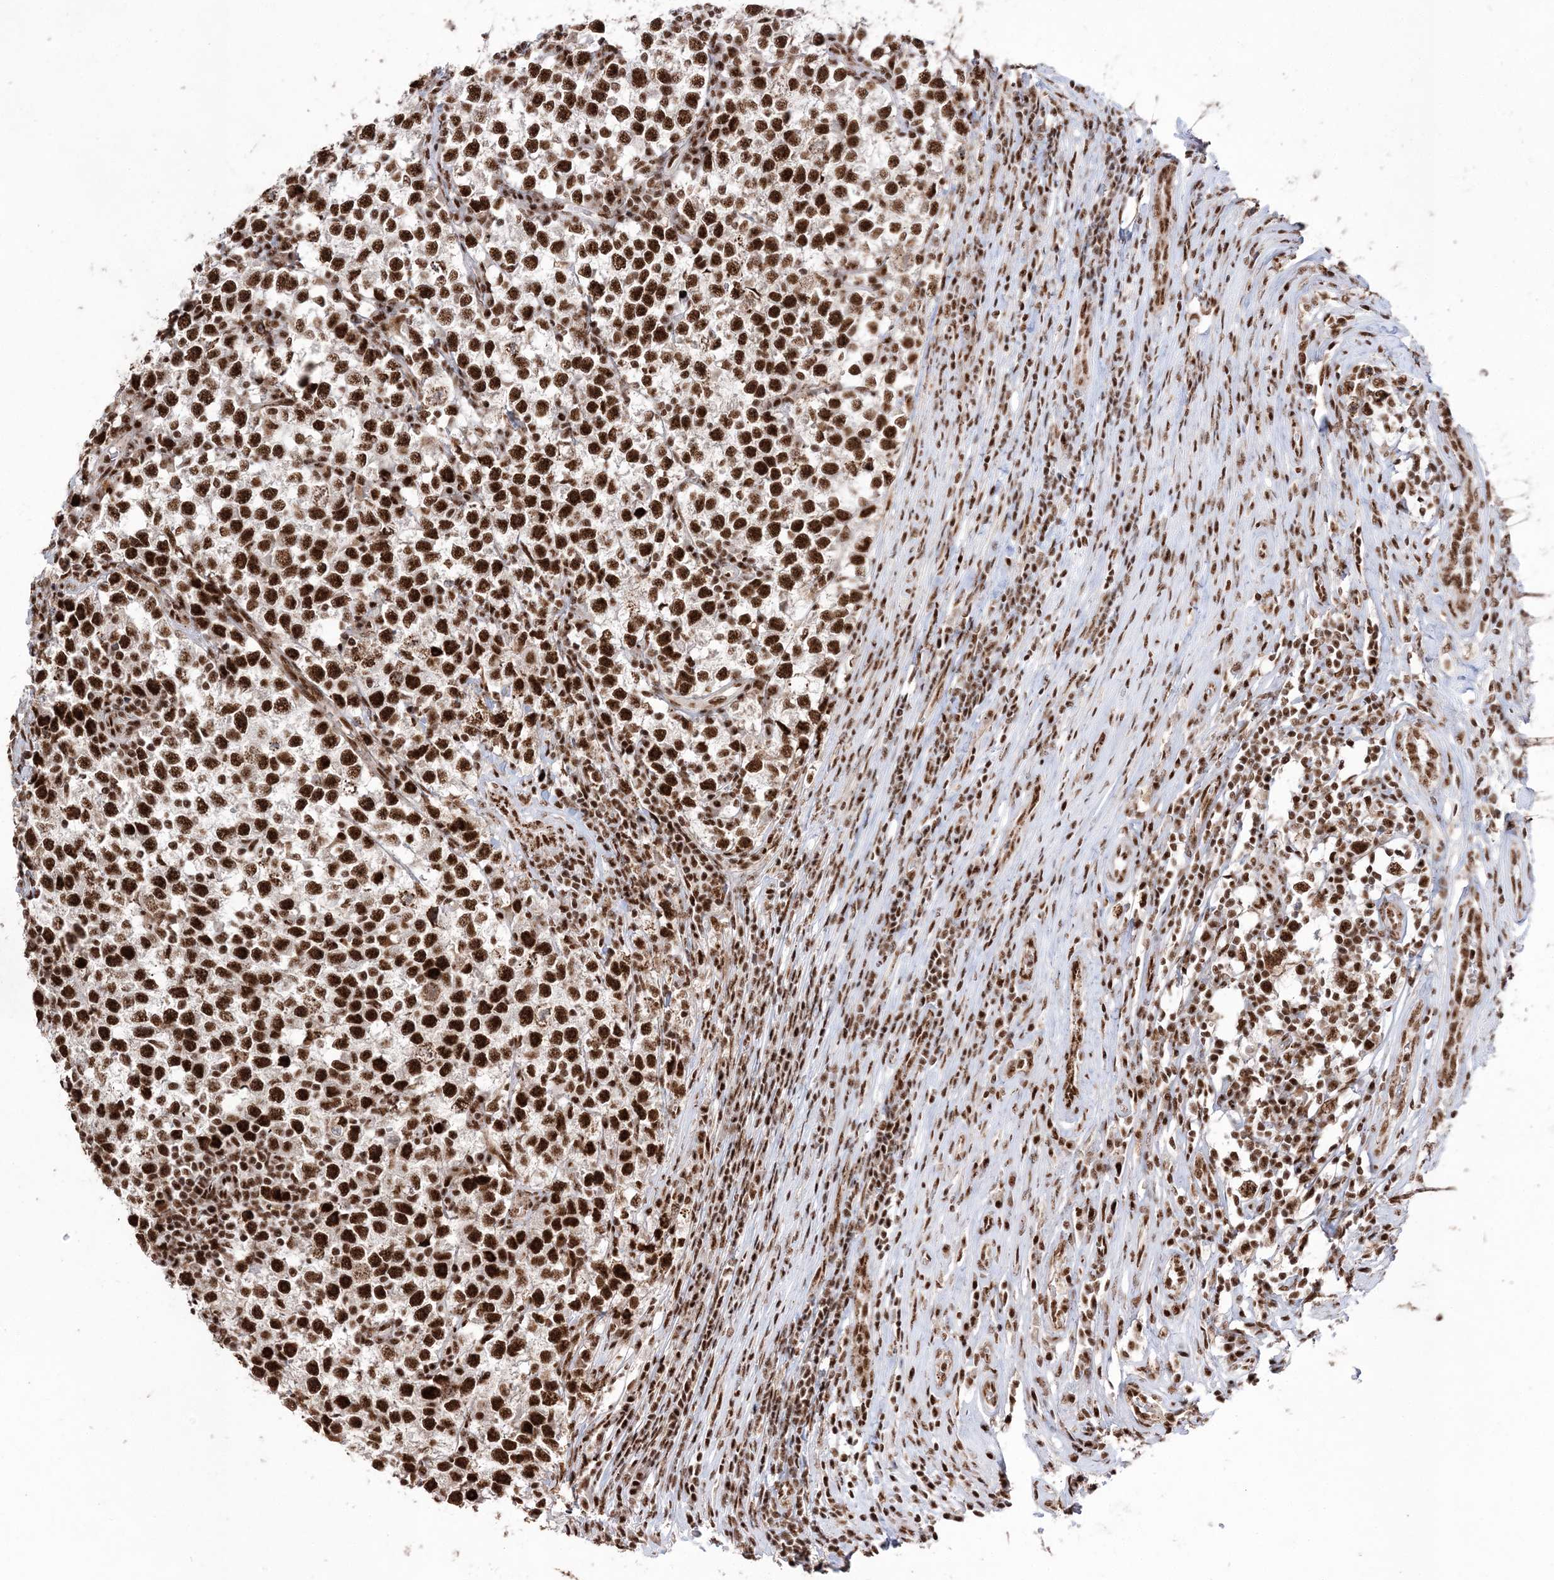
{"staining": {"intensity": "strong", "quantity": ">75%", "location": "nuclear"}, "tissue": "testis cancer", "cell_type": "Tumor cells", "image_type": "cancer", "snomed": [{"axis": "morphology", "description": "Normal tissue, NOS"}, {"axis": "morphology", "description": "Seminoma, NOS"}, {"axis": "topography", "description": "Testis"}], "caption": "Protein expression analysis of human seminoma (testis) reveals strong nuclear positivity in approximately >75% of tumor cells.", "gene": "RBM17", "patient": {"sex": "male", "age": 43}}